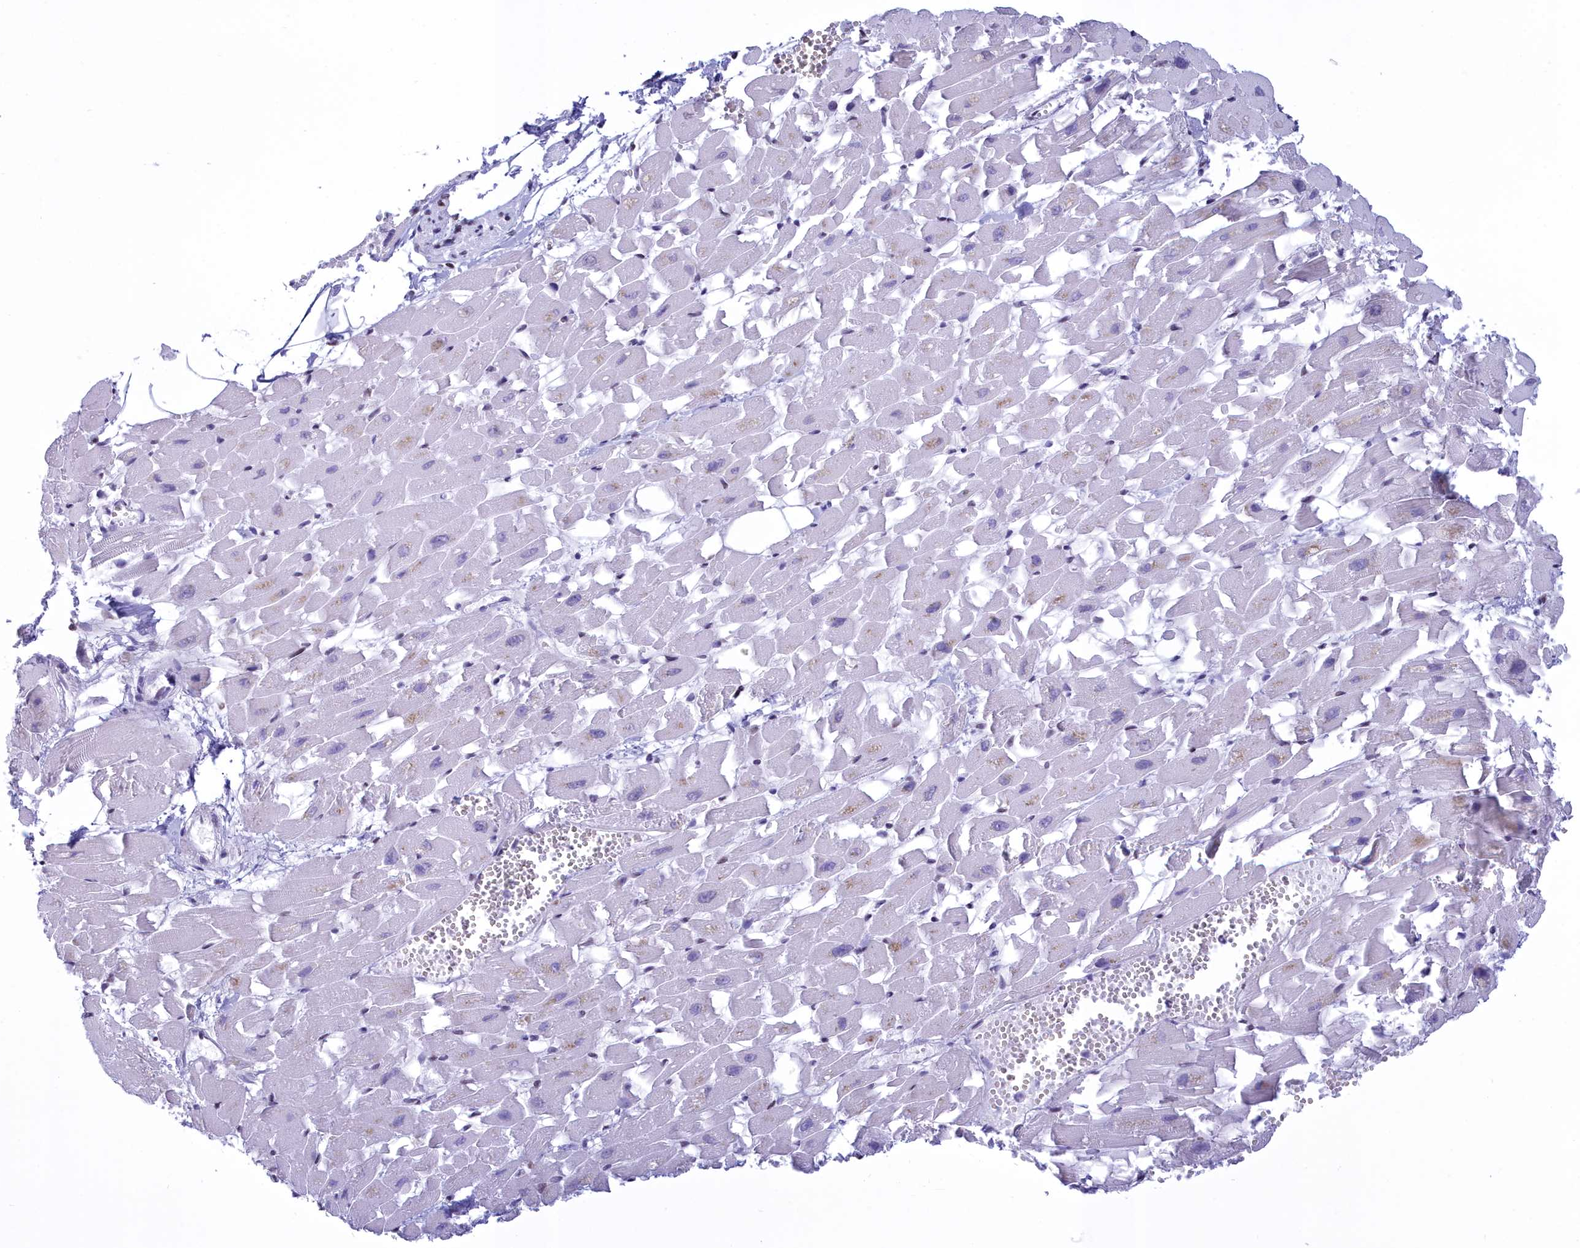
{"staining": {"intensity": "moderate", "quantity": "<25%", "location": "nuclear"}, "tissue": "heart muscle", "cell_type": "Cardiomyocytes", "image_type": "normal", "snomed": [{"axis": "morphology", "description": "Normal tissue, NOS"}, {"axis": "topography", "description": "Heart"}], "caption": "Immunohistochemistry (IHC) histopathology image of normal heart muscle stained for a protein (brown), which reveals low levels of moderate nuclear staining in approximately <25% of cardiomyocytes.", "gene": "CDC26", "patient": {"sex": "female", "age": 64}}